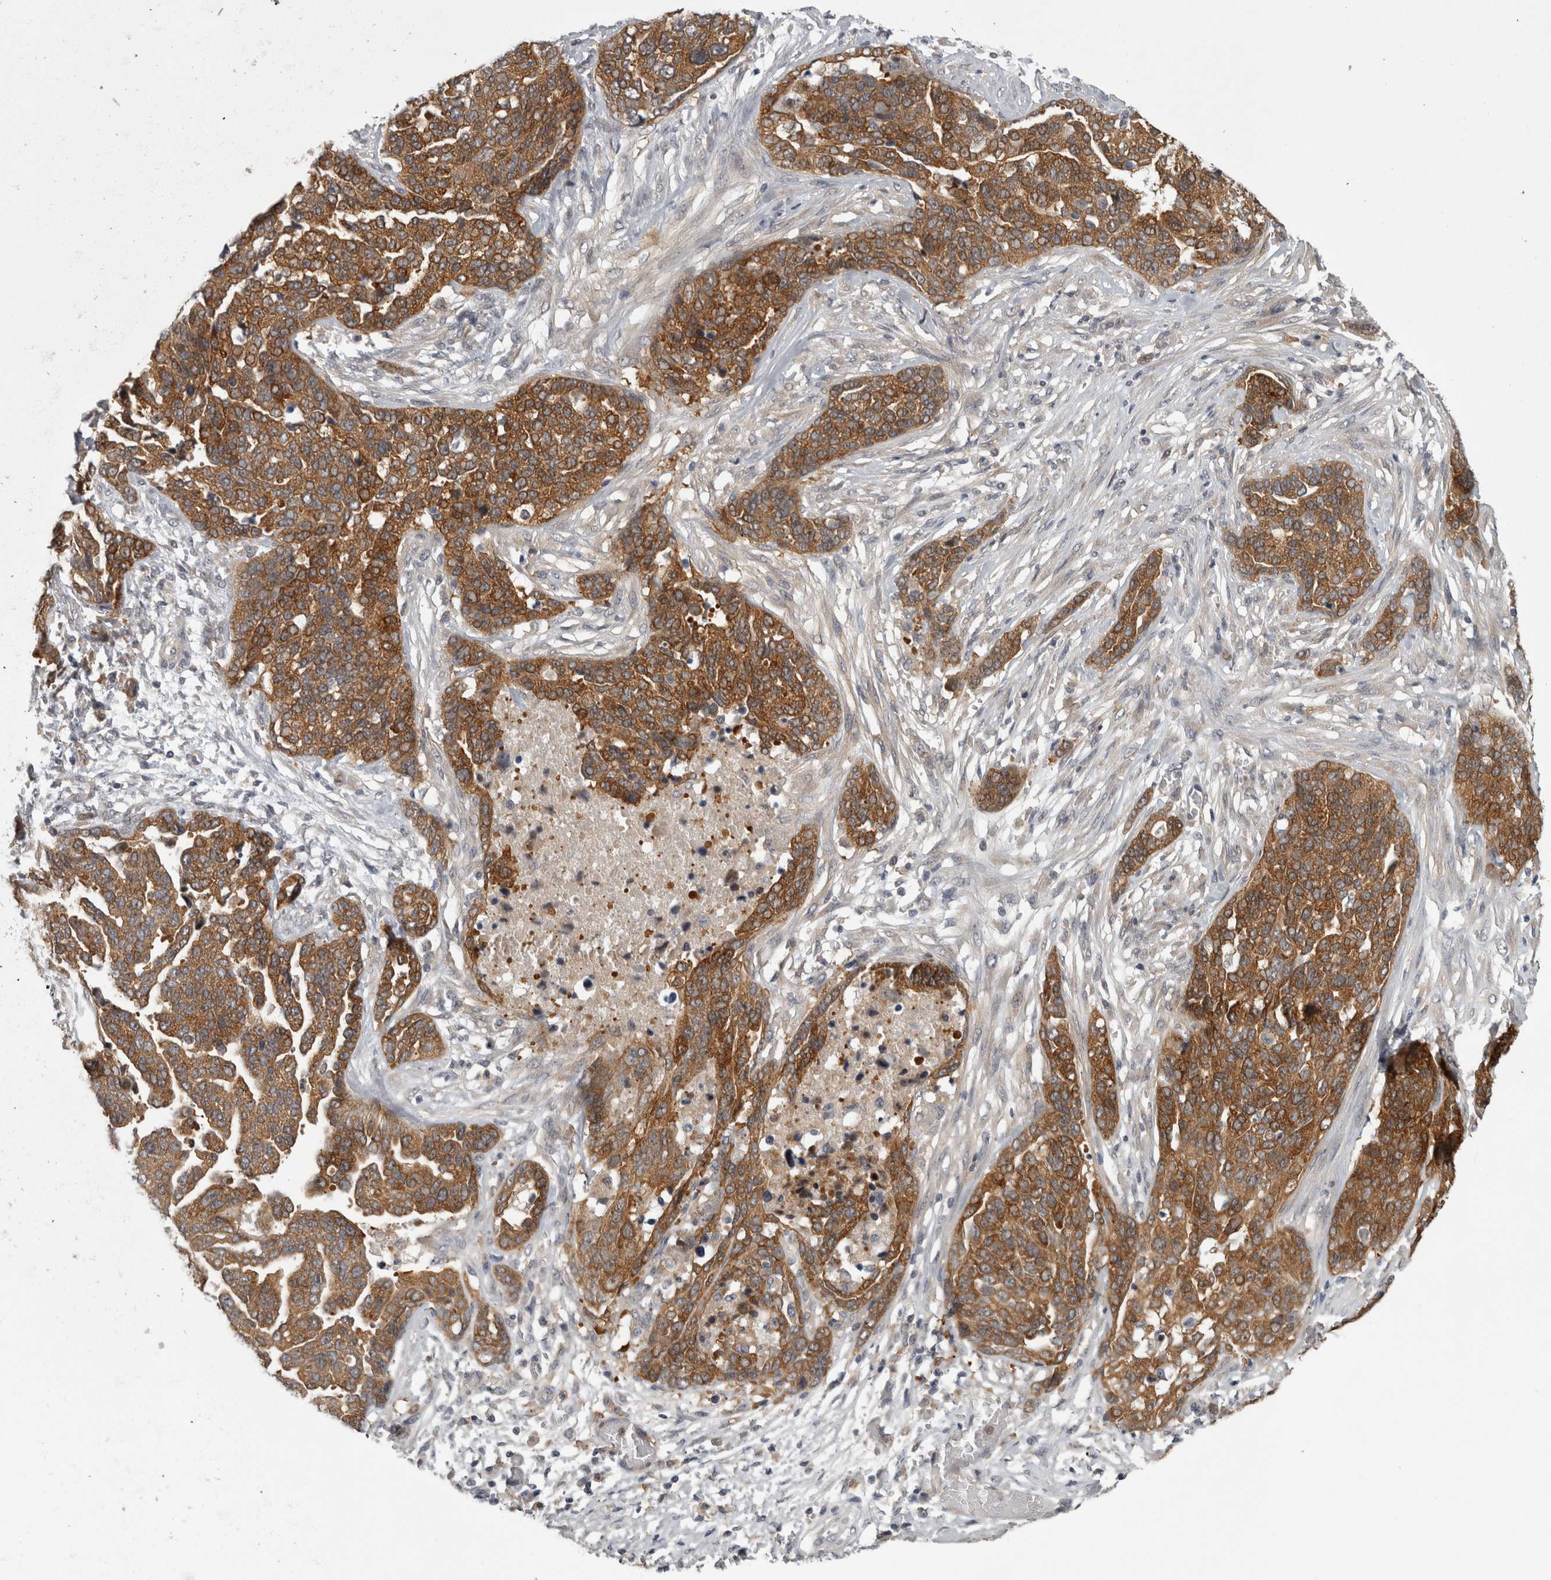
{"staining": {"intensity": "strong", "quantity": ">75%", "location": "cytoplasmic/membranous"}, "tissue": "ovarian cancer", "cell_type": "Tumor cells", "image_type": "cancer", "snomed": [{"axis": "morphology", "description": "Cystadenocarcinoma, serous, NOS"}, {"axis": "topography", "description": "Ovary"}], "caption": "Ovarian cancer was stained to show a protein in brown. There is high levels of strong cytoplasmic/membranous staining in about >75% of tumor cells. (DAB (3,3'-diaminobenzidine) IHC, brown staining for protein, blue staining for nuclei).", "gene": "PRKCI", "patient": {"sex": "female", "age": 44}}